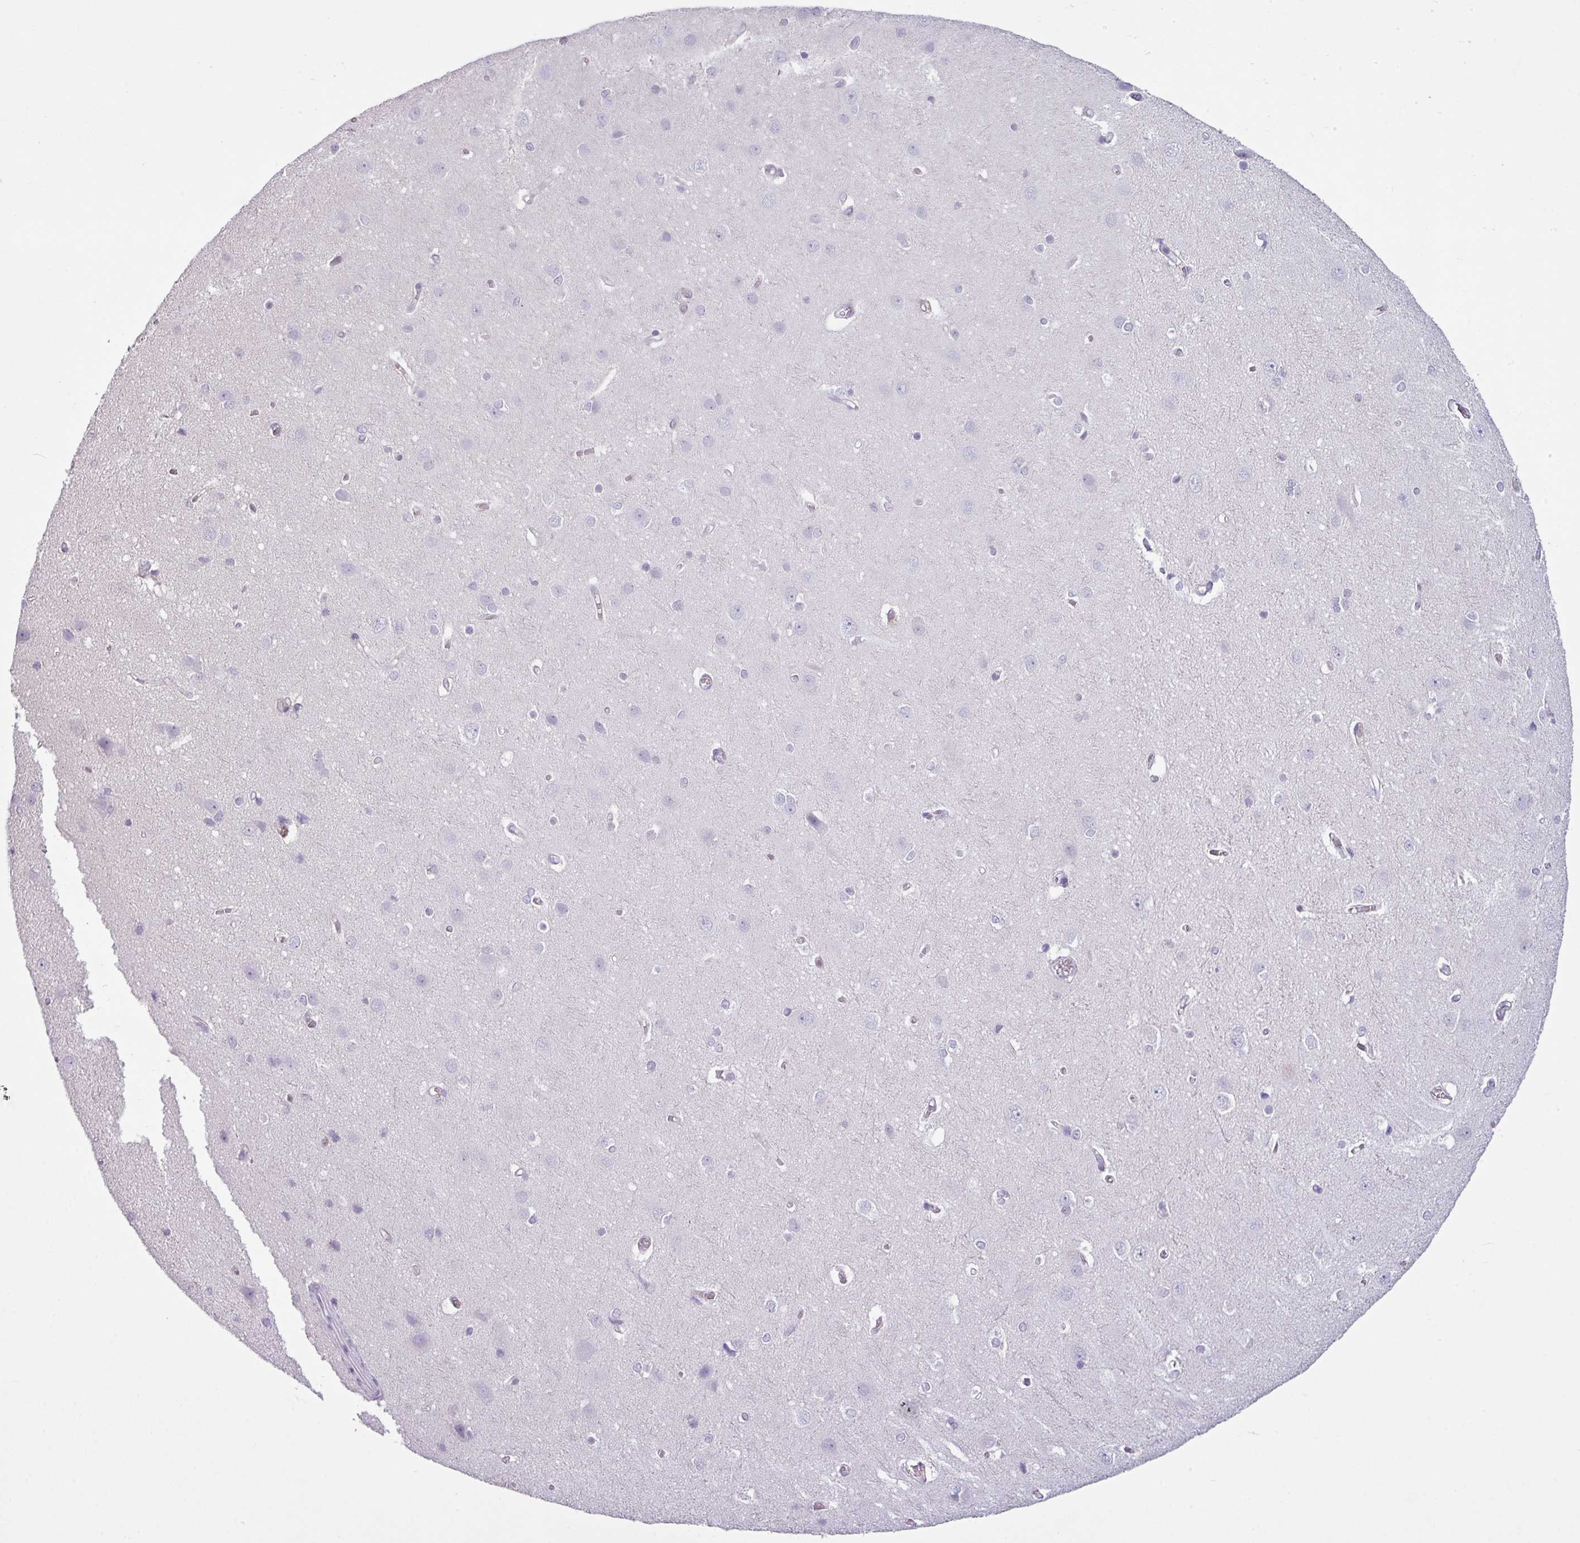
{"staining": {"intensity": "negative", "quantity": "none", "location": "none"}, "tissue": "cerebral cortex", "cell_type": "Endothelial cells", "image_type": "normal", "snomed": [{"axis": "morphology", "description": "Normal tissue, NOS"}, {"axis": "topography", "description": "Cerebral cortex"}], "caption": "Protein analysis of benign cerebral cortex exhibits no significant expression in endothelial cells.", "gene": "TTLL12", "patient": {"sex": "male", "age": 37}}